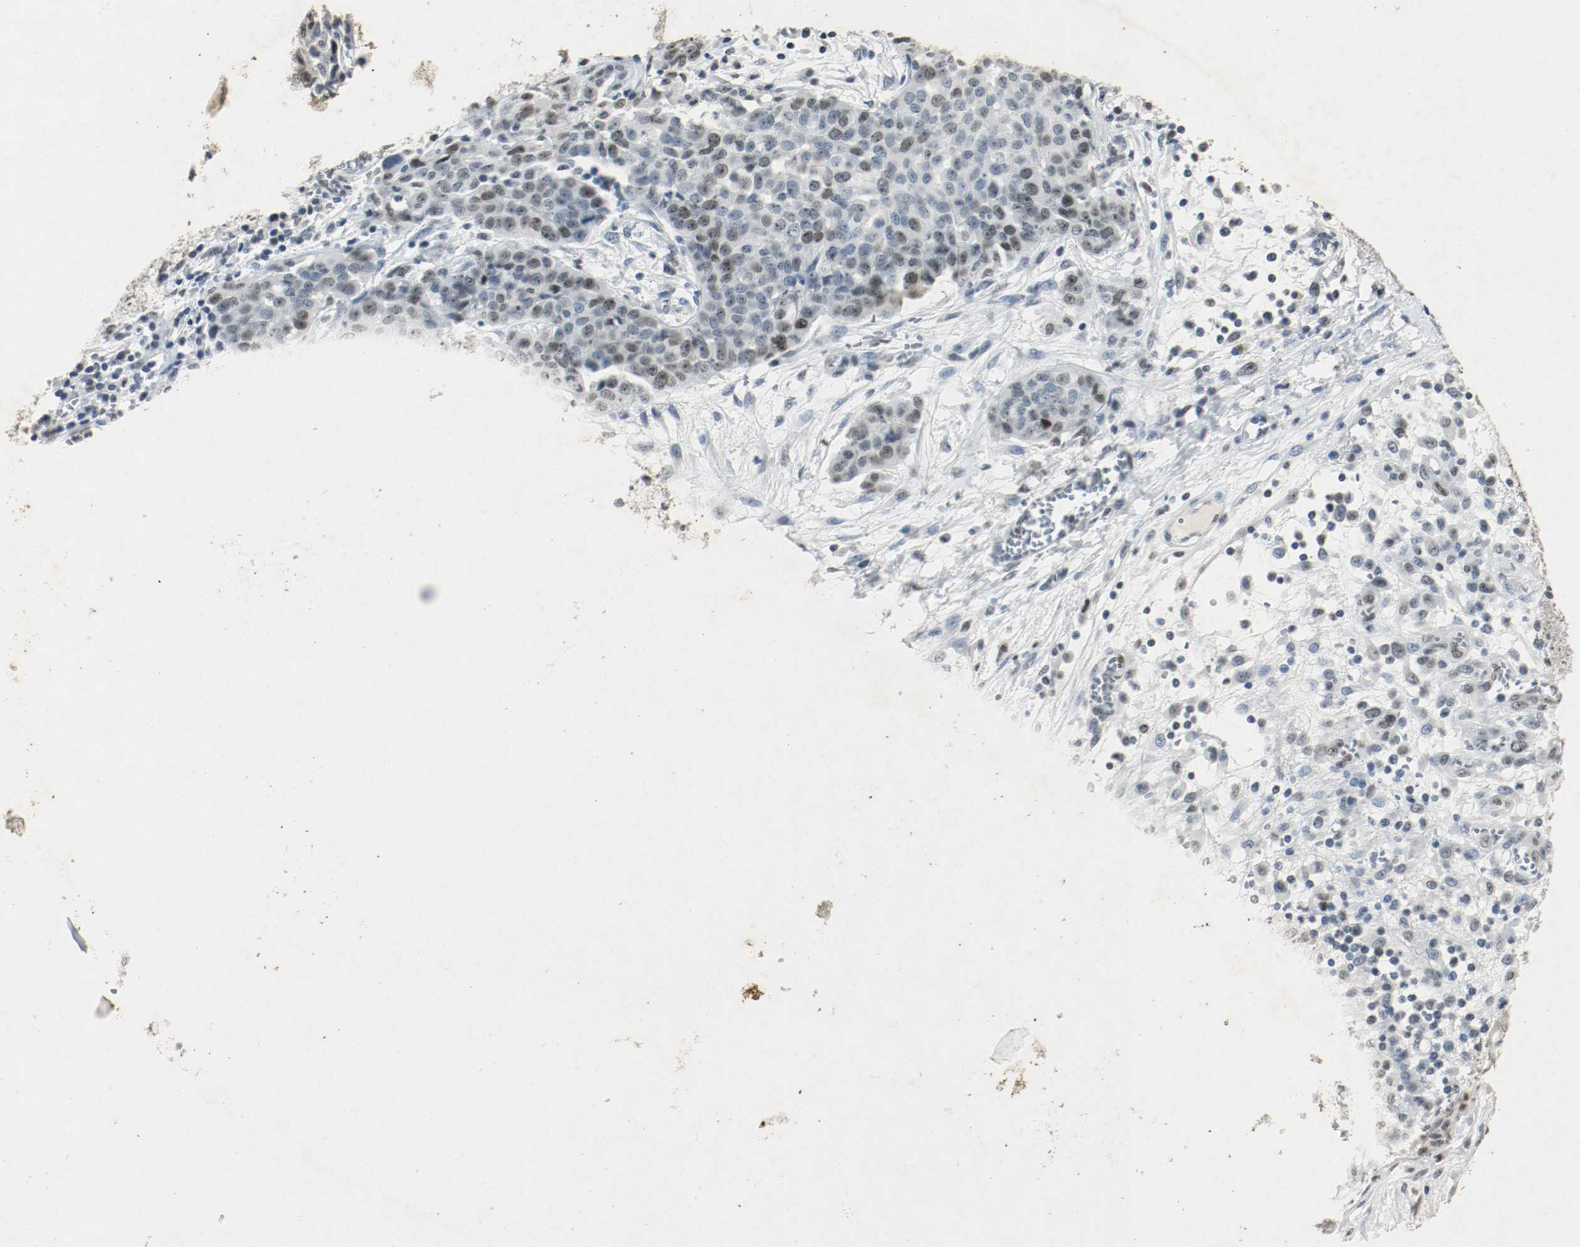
{"staining": {"intensity": "moderate", "quantity": "25%-75%", "location": "nuclear"}, "tissue": "ovarian cancer", "cell_type": "Tumor cells", "image_type": "cancer", "snomed": [{"axis": "morphology", "description": "Cystadenocarcinoma, serous, NOS"}, {"axis": "topography", "description": "Soft tissue"}, {"axis": "topography", "description": "Ovary"}], "caption": "Immunohistochemistry (IHC) image of human ovarian cancer (serous cystadenocarcinoma) stained for a protein (brown), which demonstrates medium levels of moderate nuclear expression in approximately 25%-75% of tumor cells.", "gene": "DNMT1", "patient": {"sex": "female", "age": 57}}